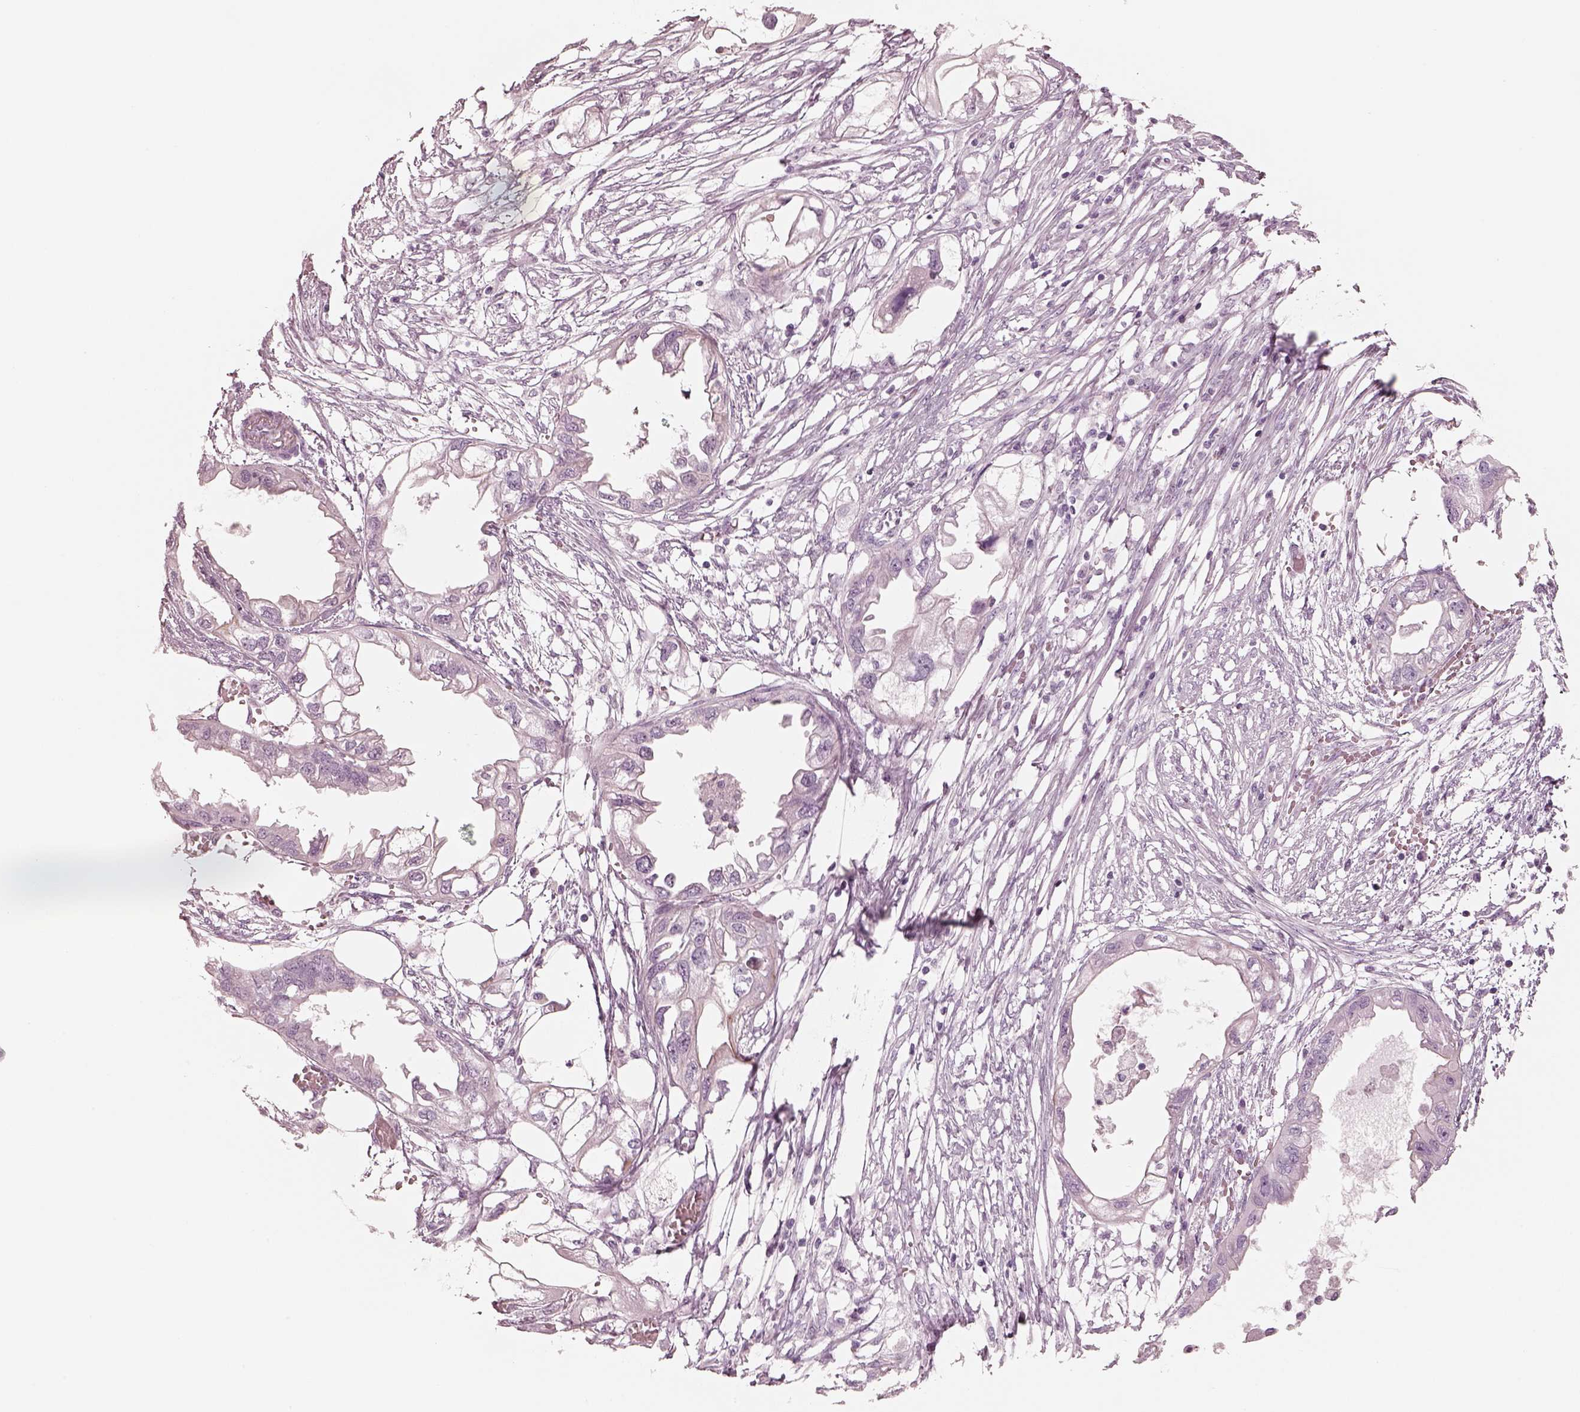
{"staining": {"intensity": "negative", "quantity": "none", "location": "none"}, "tissue": "endometrial cancer", "cell_type": "Tumor cells", "image_type": "cancer", "snomed": [{"axis": "morphology", "description": "Adenocarcinoma, NOS"}, {"axis": "morphology", "description": "Adenocarcinoma, metastatic, NOS"}, {"axis": "topography", "description": "Adipose tissue"}, {"axis": "topography", "description": "Endometrium"}], "caption": "The image reveals no staining of tumor cells in endometrial metastatic adenocarcinoma.", "gene": "PON3", "patient": {"sex": "female", "age": 67}}